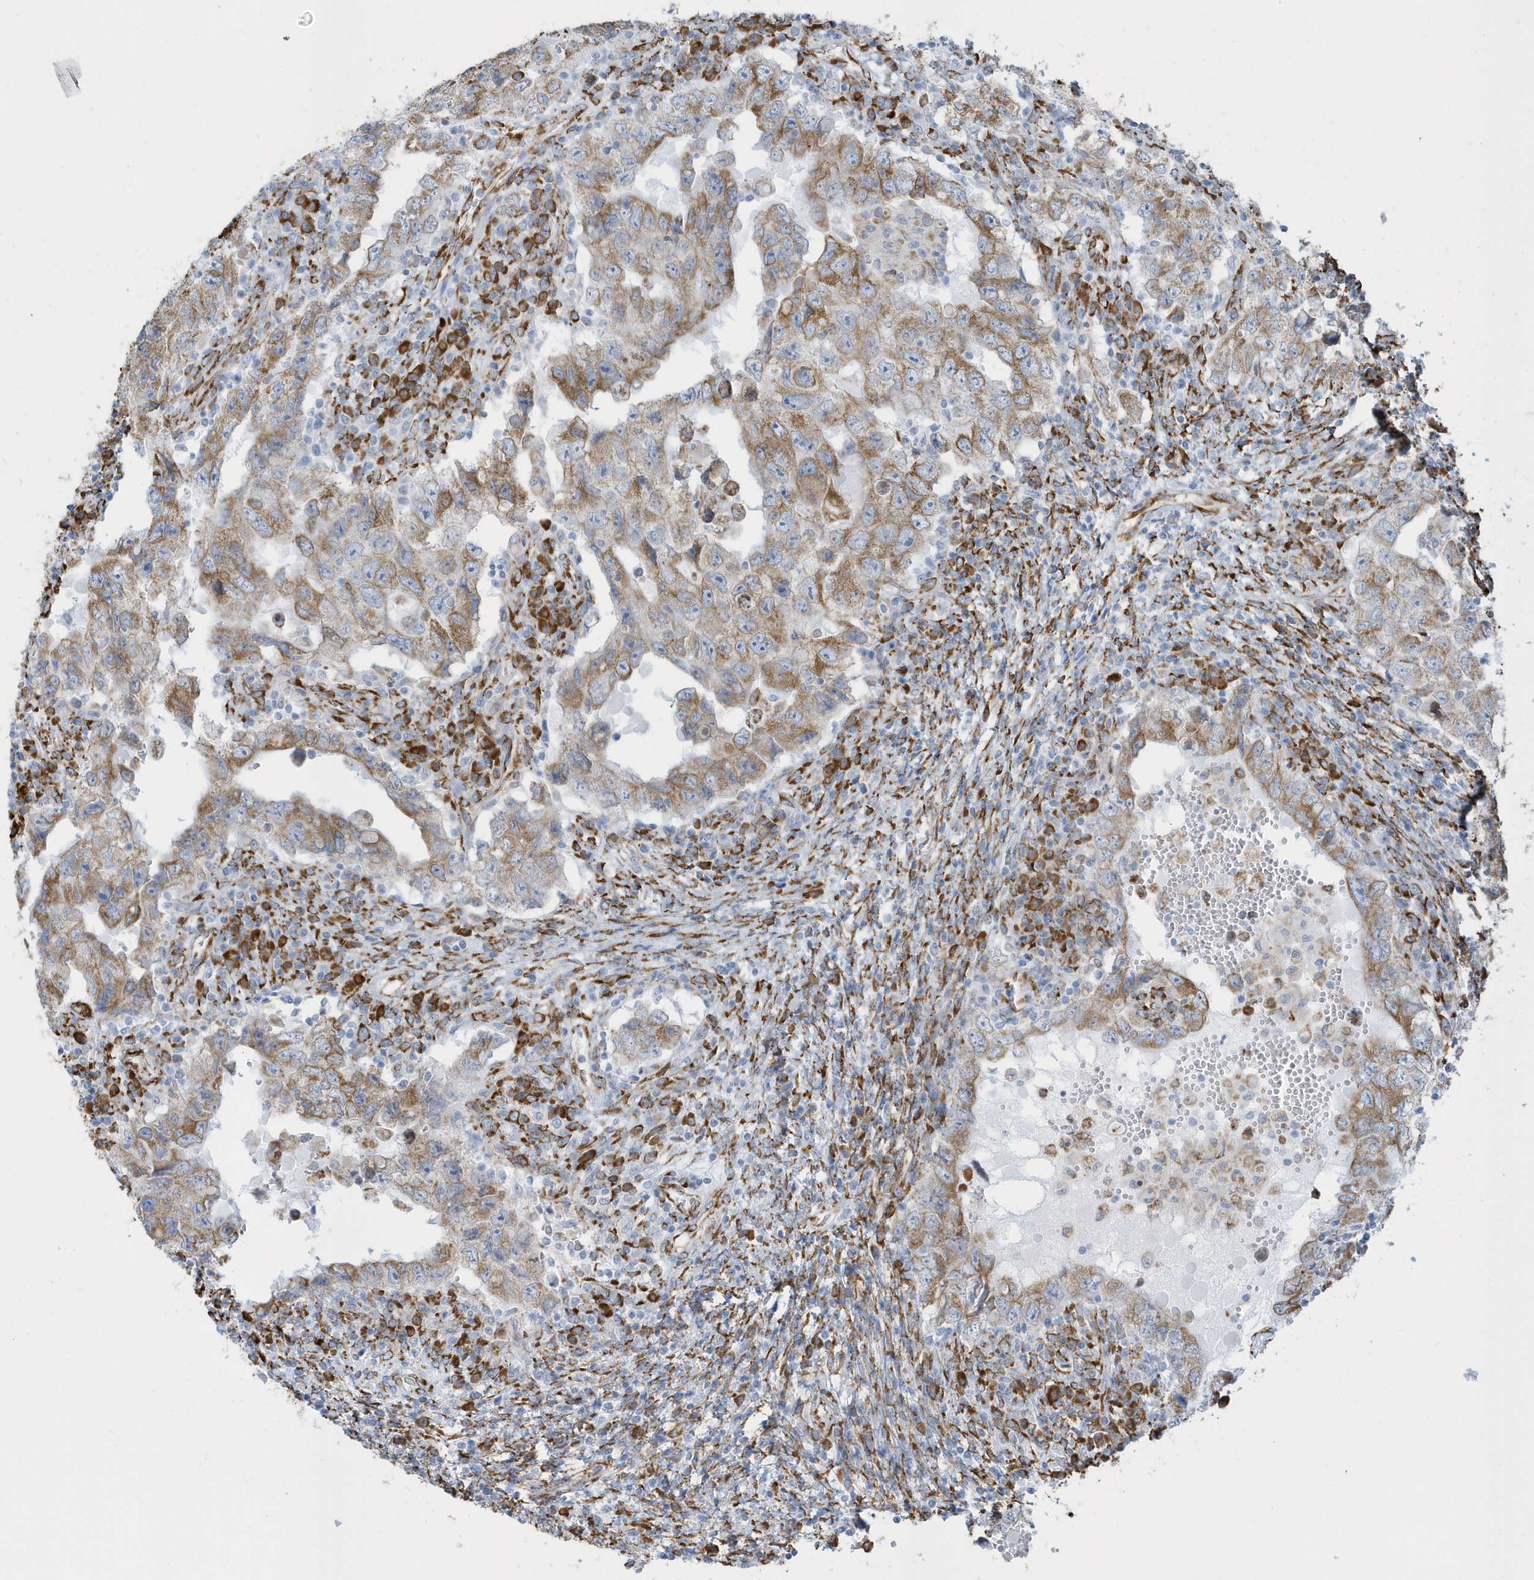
{"staining": {"intensity": "moderate", "quantity": ">75%", "location": "cytoplasmic/membranous"}, "tissue": "testis cancer", "cell_type": "Tumor cells", "image_type": "cancer", "snomed": [{"axis": "morphology", "description": "Carcinoma, Embryonal, NOS"}, {"axis": "topography", "description": "Testis"}], "caption": "This image demonstrates testis cancer (embryonal carcinoma) stained with immunohistochemistry to label a protein in brown. The cytoplasmic/membranous of tumor cells show moderate positivity for the protein. Nuclei are counter-stained blue.", "gene": "DCAF1", "patient": {"sex": "male", "age": 26}}